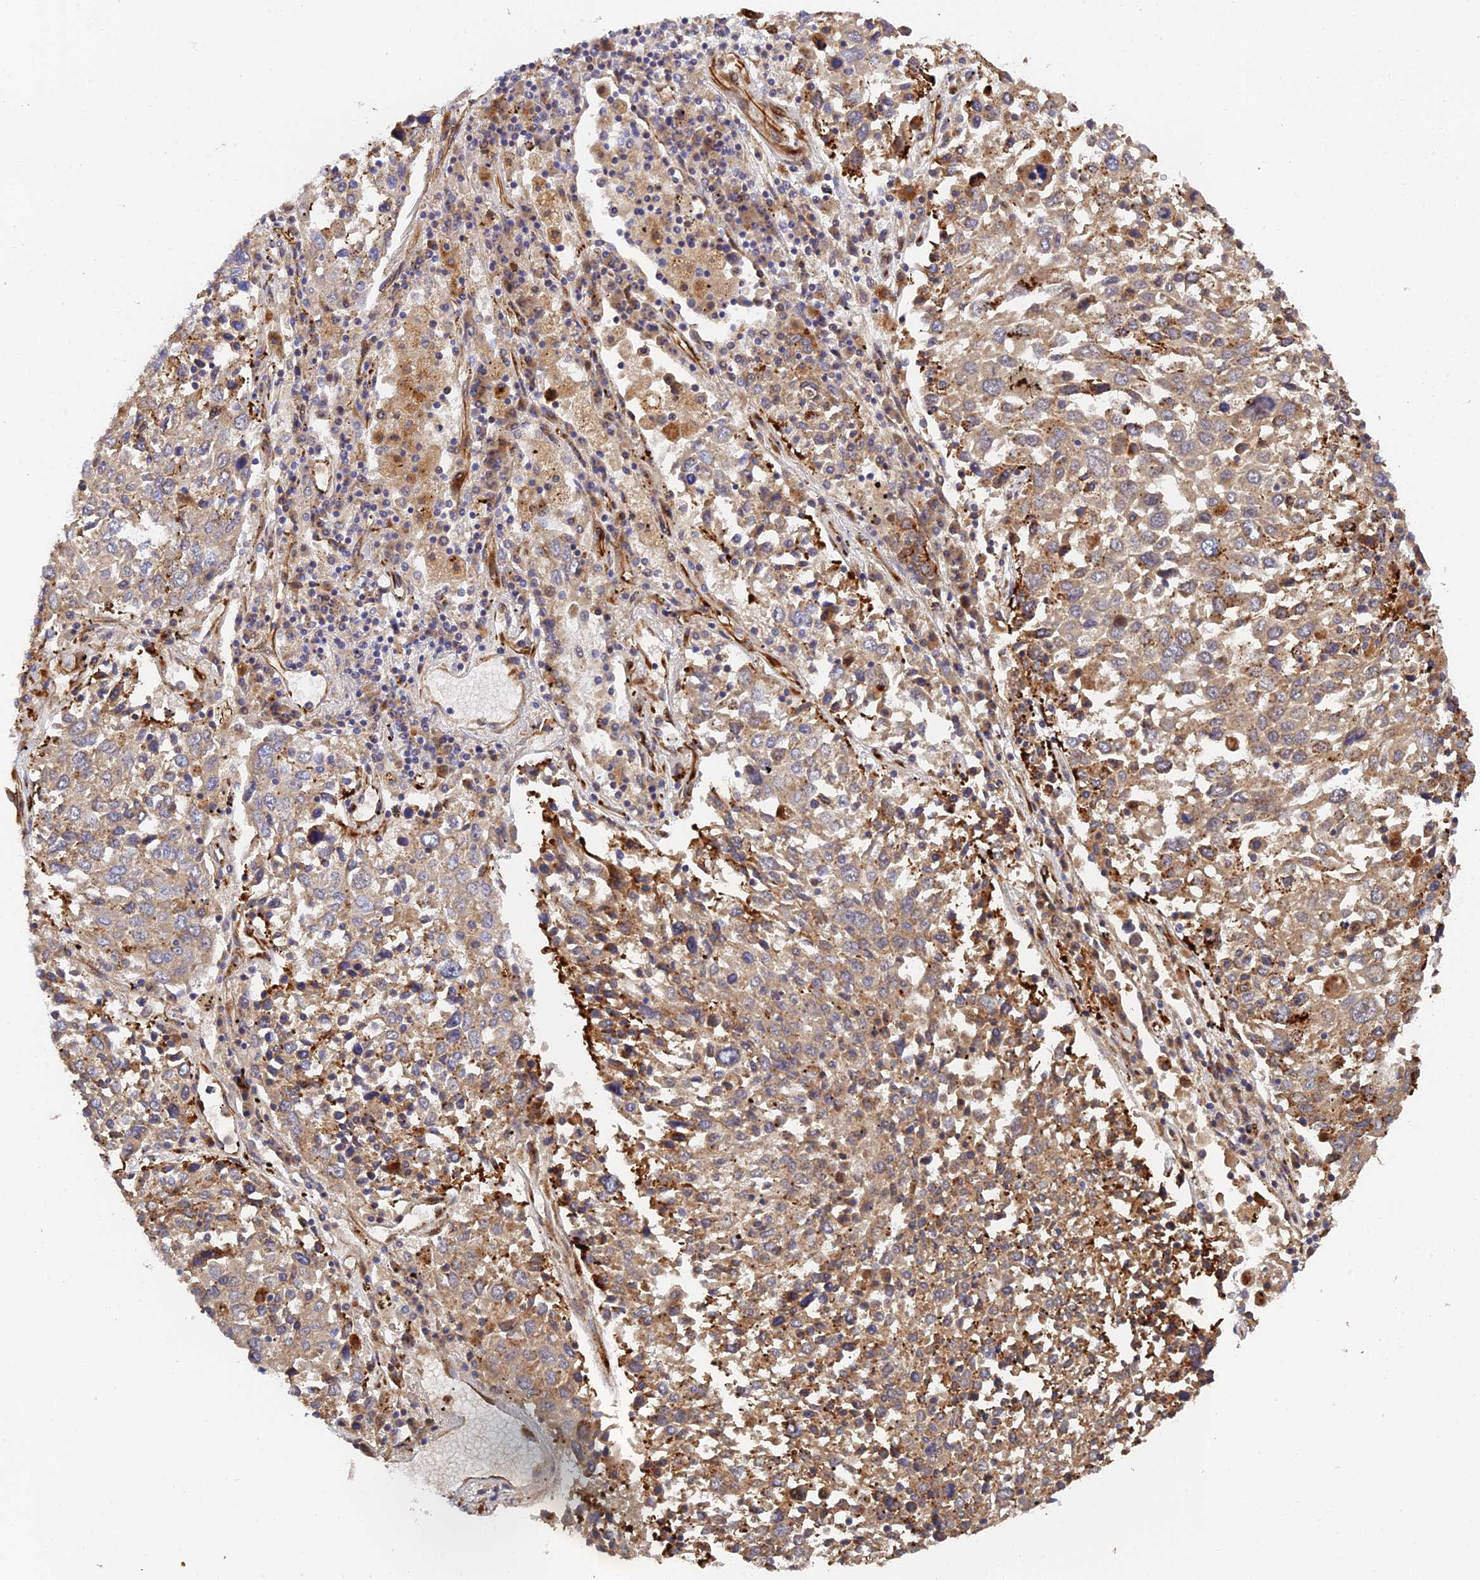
{"staining": {"intensity": "moderate", "quantity": "25%-75%", "location": "cytoplasmic/membranous"}, "tissue": "lung cancer", "cell_type": "Tumor cells", "image_type": "cancer", "snomed": [{"axis": "morphology", "description": "Squamous cell carcinoma, NOS"}, {"axis": "topography", "description": "Lung"}], "caption": "Approximately 25%-75% of tumor cells in human lung cancer (squamous cell carcinoma) display moderate cytoplasmic/membranous protein staining as visualized by brown immunohistochemical staining.", "gene": "PPP2R3C", "patient": {"sex": "male", "age": 65}}